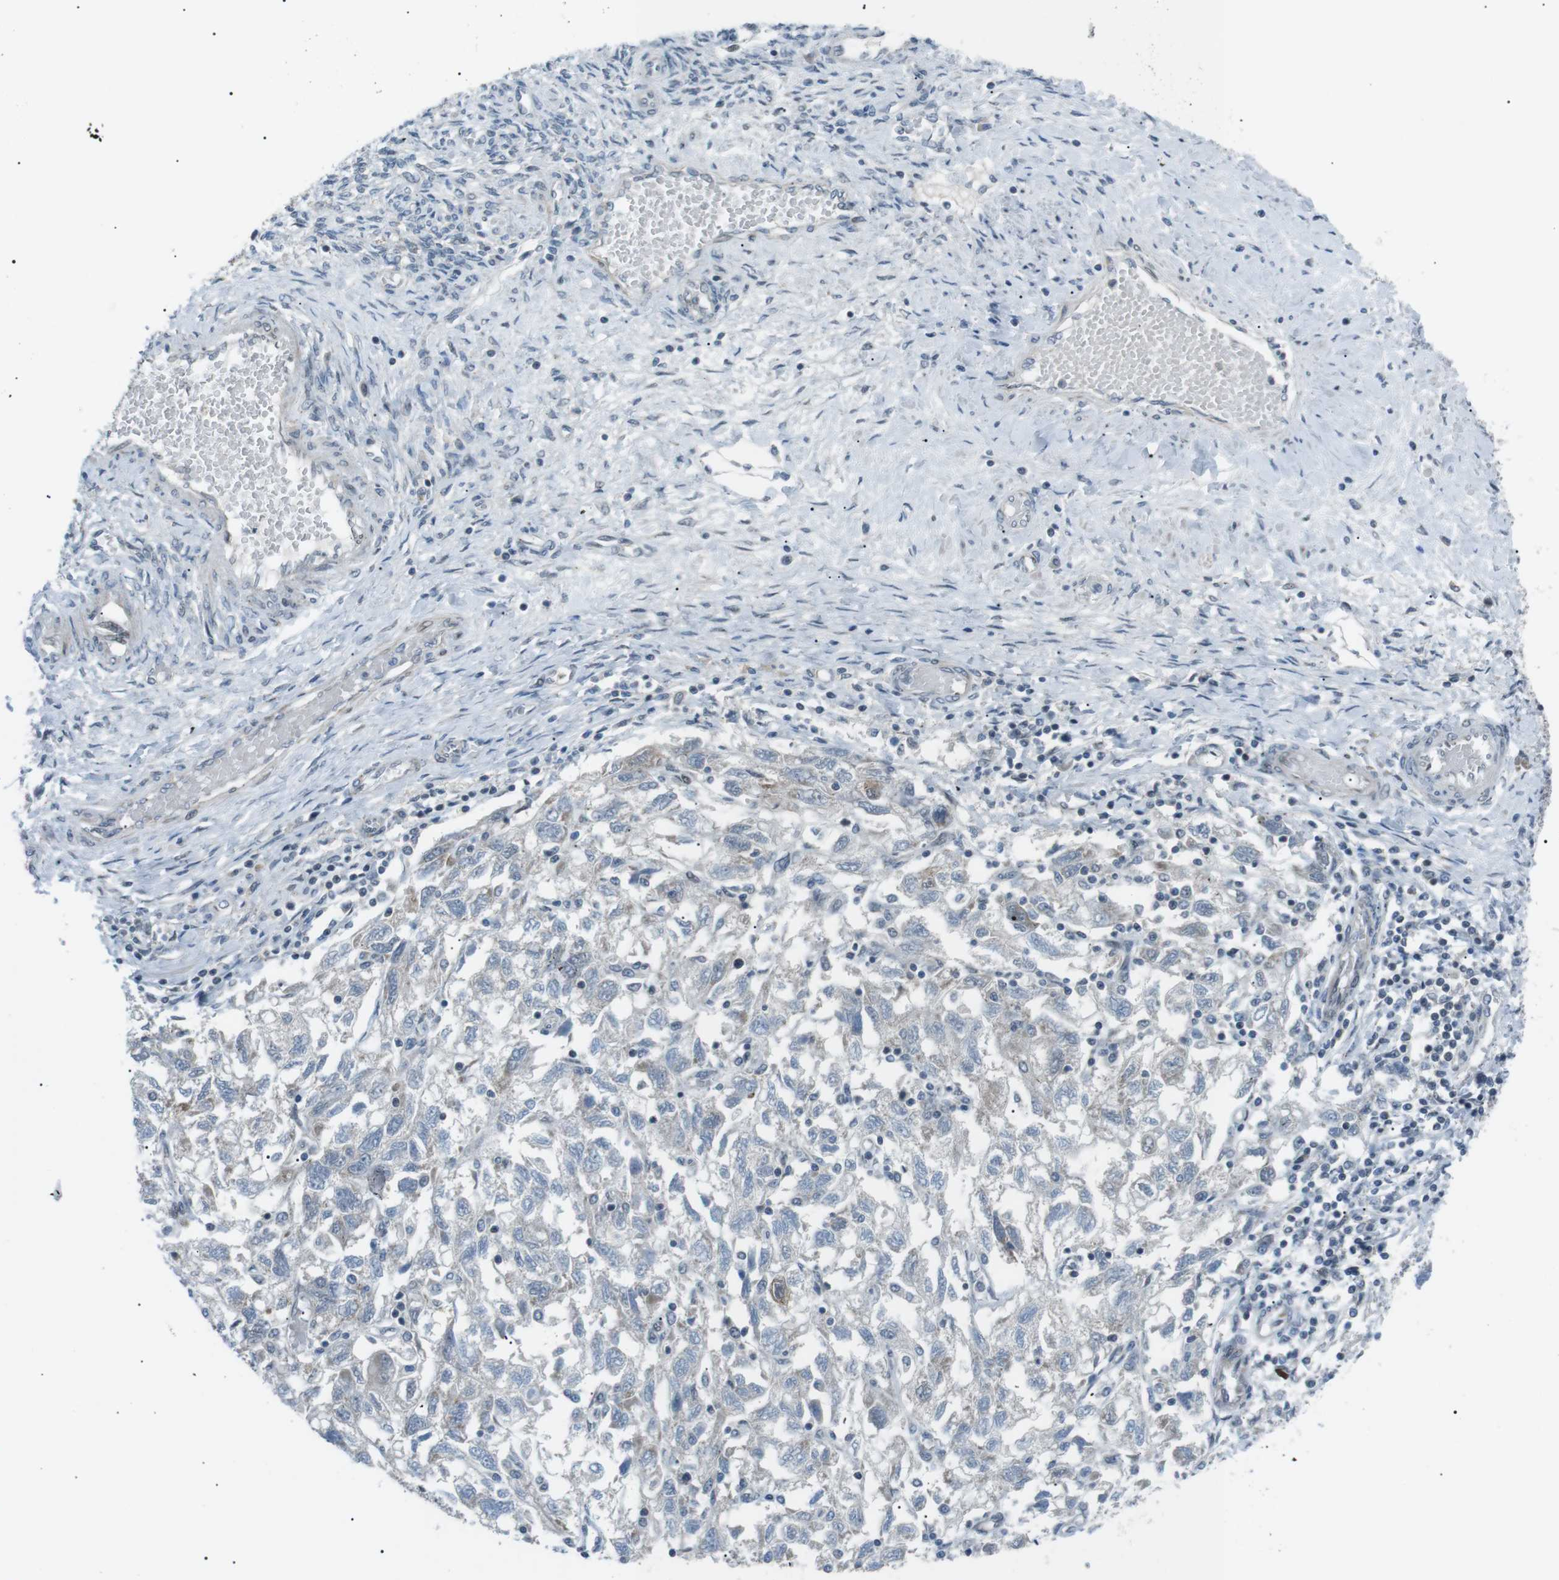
{"staining": {"intensity": "negative", "quantity": "none", "location": "none"}, "tissue": "ovarian cancer", "cell_type": "Tumor cells", "image_type": "cancer", "snomed": [{"axis": "morphology", "description": "Carcinoma, NOS"}, {"axis": "morphology", "description": "Cystadenocarcinoma, serous, NOS"}, {"axis": "topography", "description": "Ovary"}], "caption": "This is an immunohistochemistry (IHC) histopathology image of human ovarian serous cystadenocarcinoma. There is no staining in tumor cells.", "gene": "ARID5B", "patient": {"sex": "female", "age": 69}}